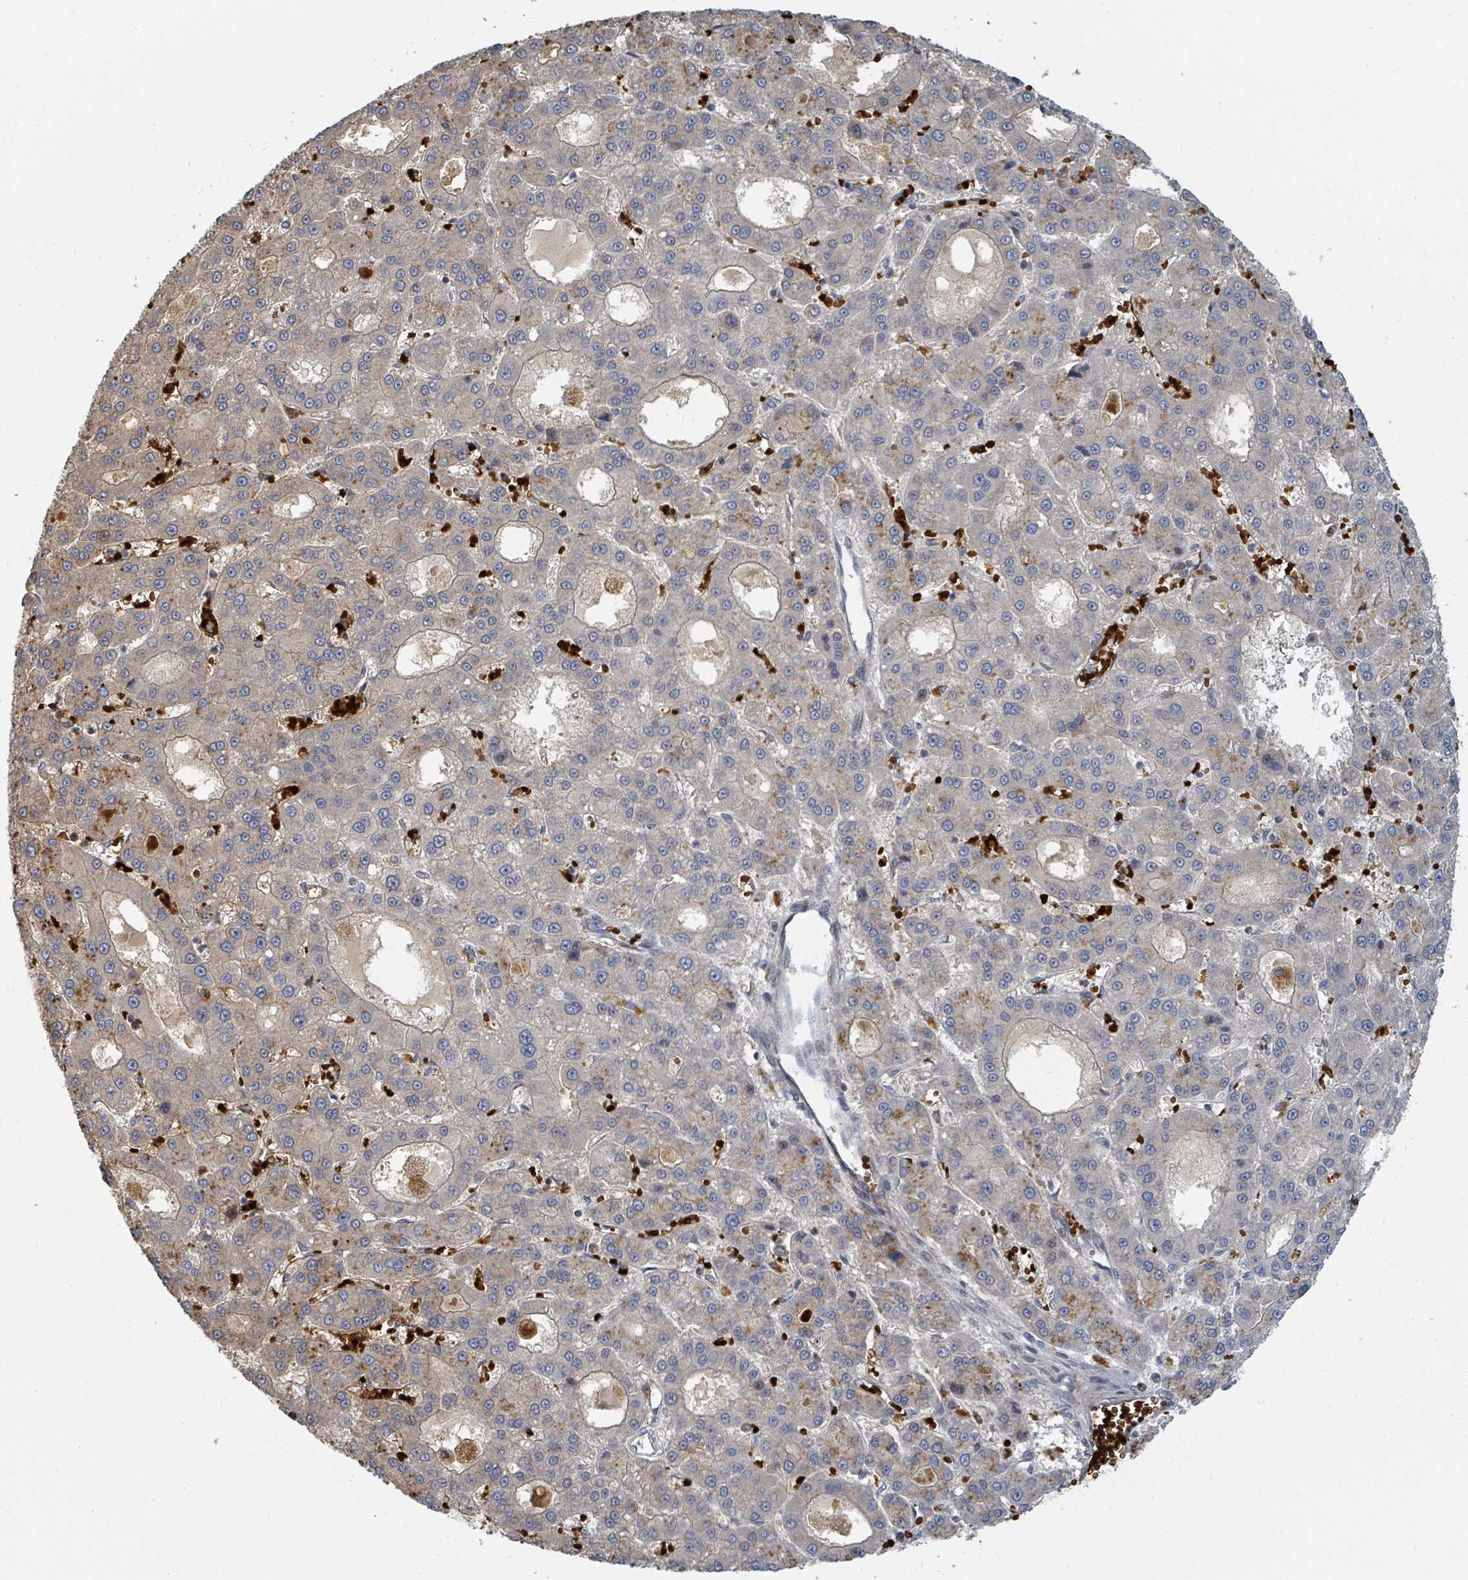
{"staining": {"intensity": "moderate", "quantity": "<25%", "location": "cytoplasmic/membranous"}, "tissue": "liver cancer", "cell_type": "Tumor cells", "image_type": "cancer", "snomed": [{"axis": "morphology", "description": "Carcinoma, Hepatocellular, NOS"}, {"axis": "topography", "description": "Liver"}], "caption": "An image showing moderate cytoplasmic/membranous expression in about <25% of tumor cells in liver hepatocellular carcinoma, as visualized by brown immunohistochemical staining.", "gene": "TRPC4AP", "patient": {"sex": "male", "age": 70}}